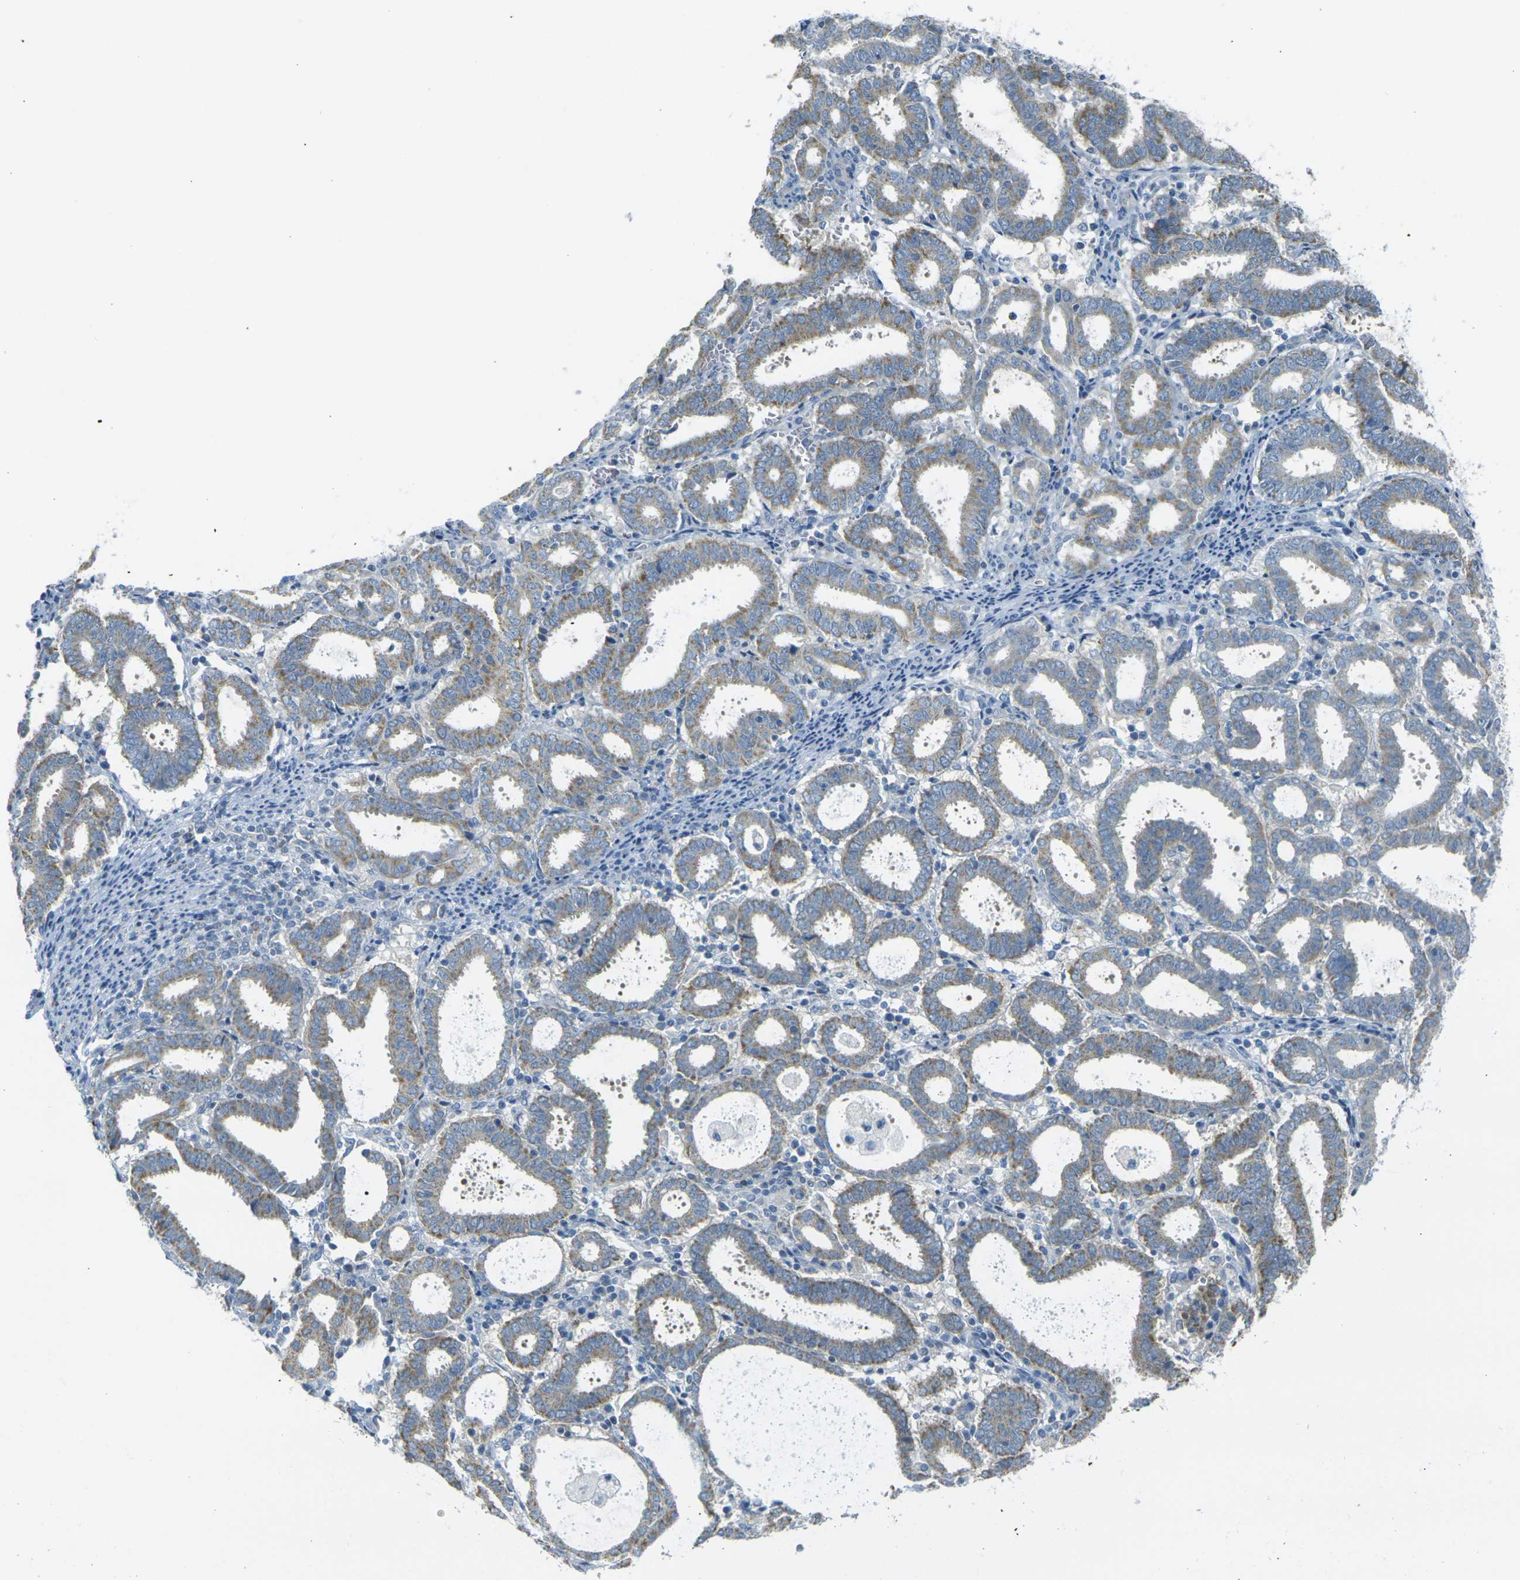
{"staining": {"intensity": "moderate", "quantity": "25%-75%", "location": "cytoplasmic/membranous"}, "tissue": "endometrial cancer", "cell_type": "Tumor cells", "image_type": "cancer", "snomed": [{"axis": "morphology", "description": "Adenocarcinoma, NOS"}, {"axis": "topography", "description": "Uterus"}], "caption": "Endometrial cancer (adenocarcinoma) stained for a protein displays moderate cytoplasmic/membranous positivity in tumor cells.", "gene": "PARD6B", "patient": {"sex": "female", "age": 83}}